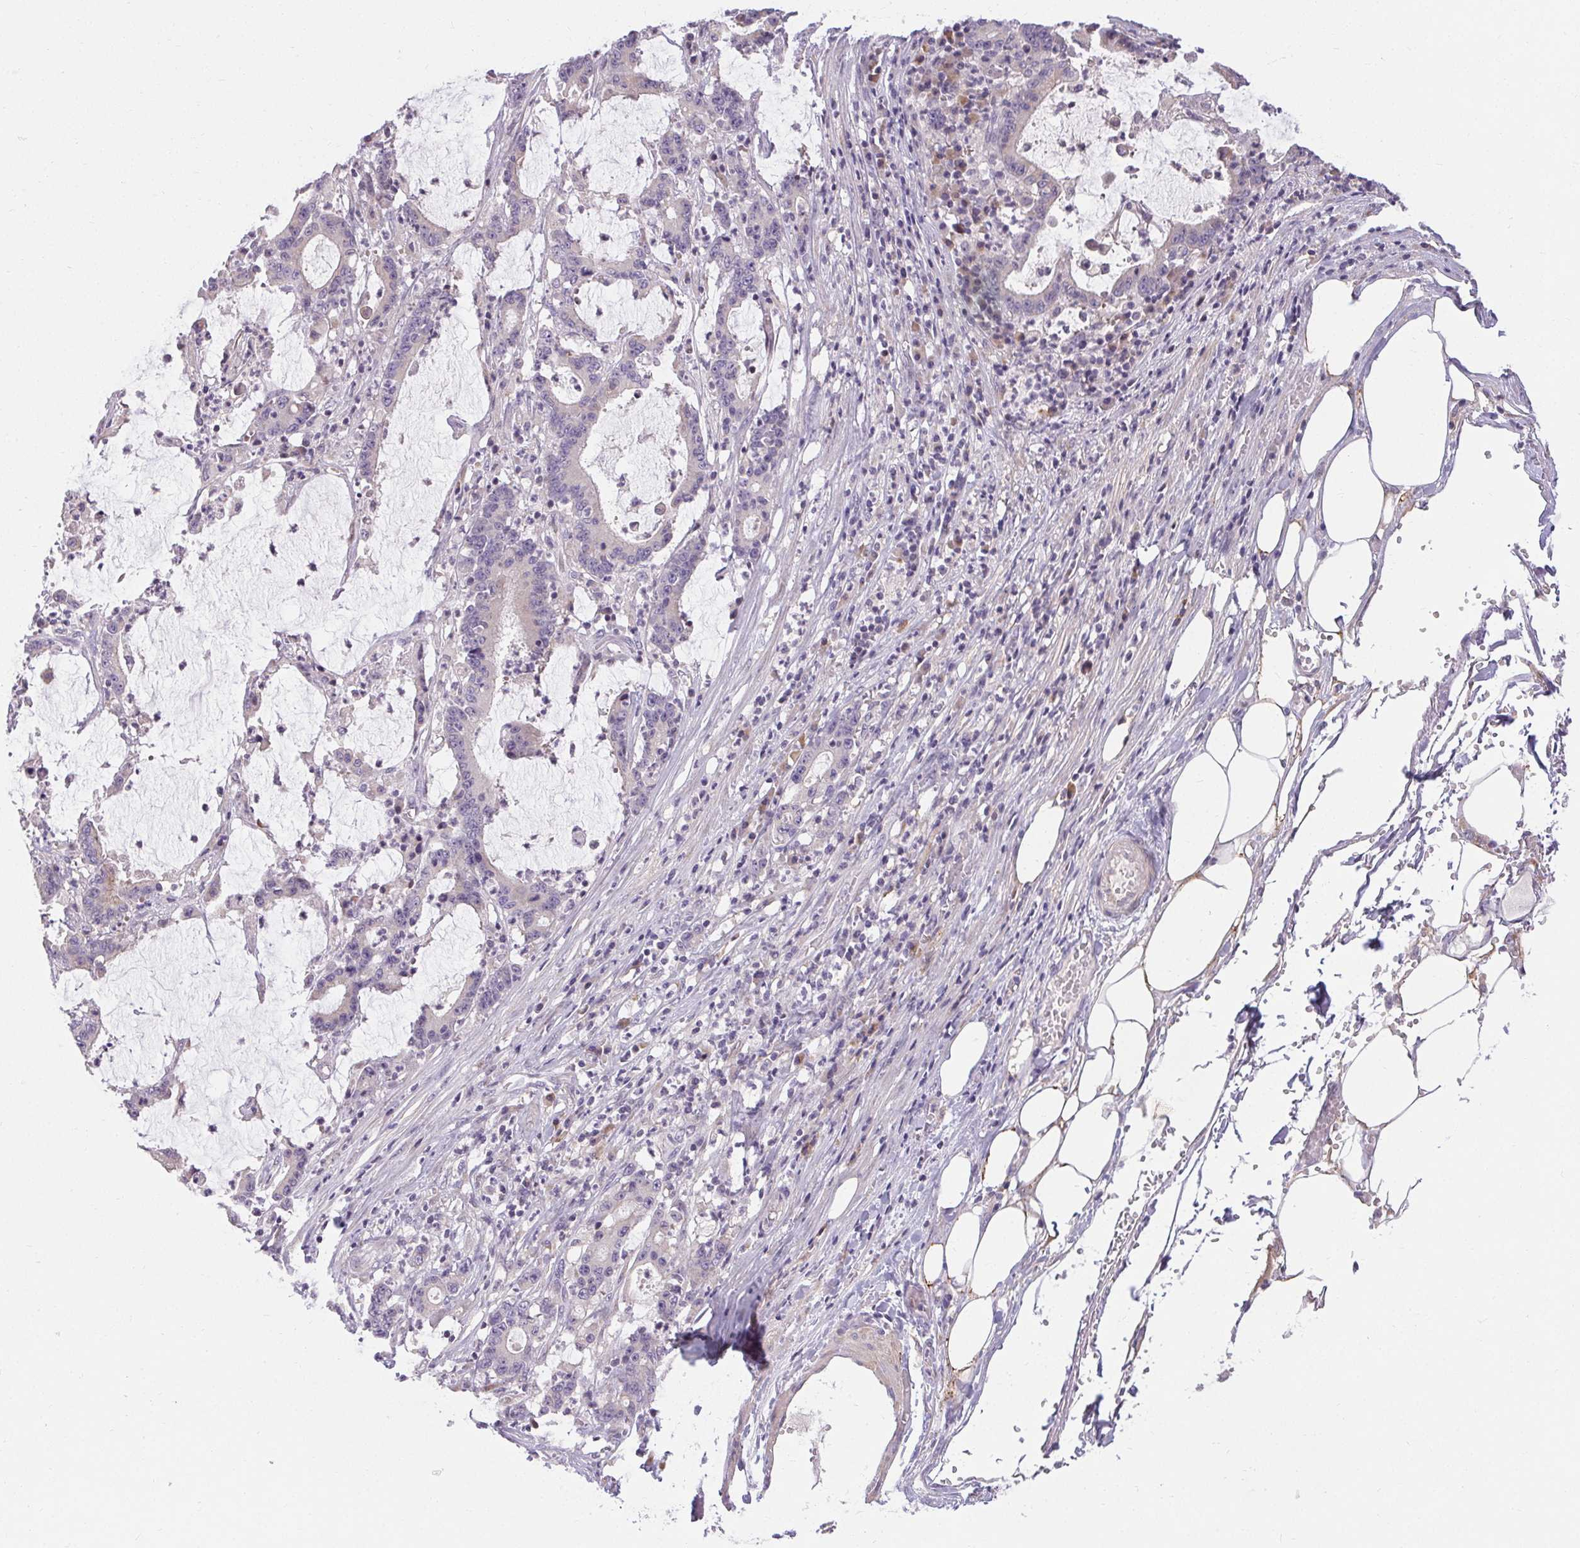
{"staining": {"intensity": "negative", "quantity": "none", "location": "none"}, "tissue": "stomach cancer", "cell_type": "Tumor cells", "image_type": "cancer", "snomed": [{"axis": "morphology", "description": "Adenocarcinoma, NOS"}, {"axis": "topography", "description": "Stomach, upper"}], "caption": "Micrograph shows no protein positivity in tumor cells of stomach cancer (adenocarcinoma) tissue.", "gene": "TMEM52B", "patient": {"sex": "male", "age": 68}}